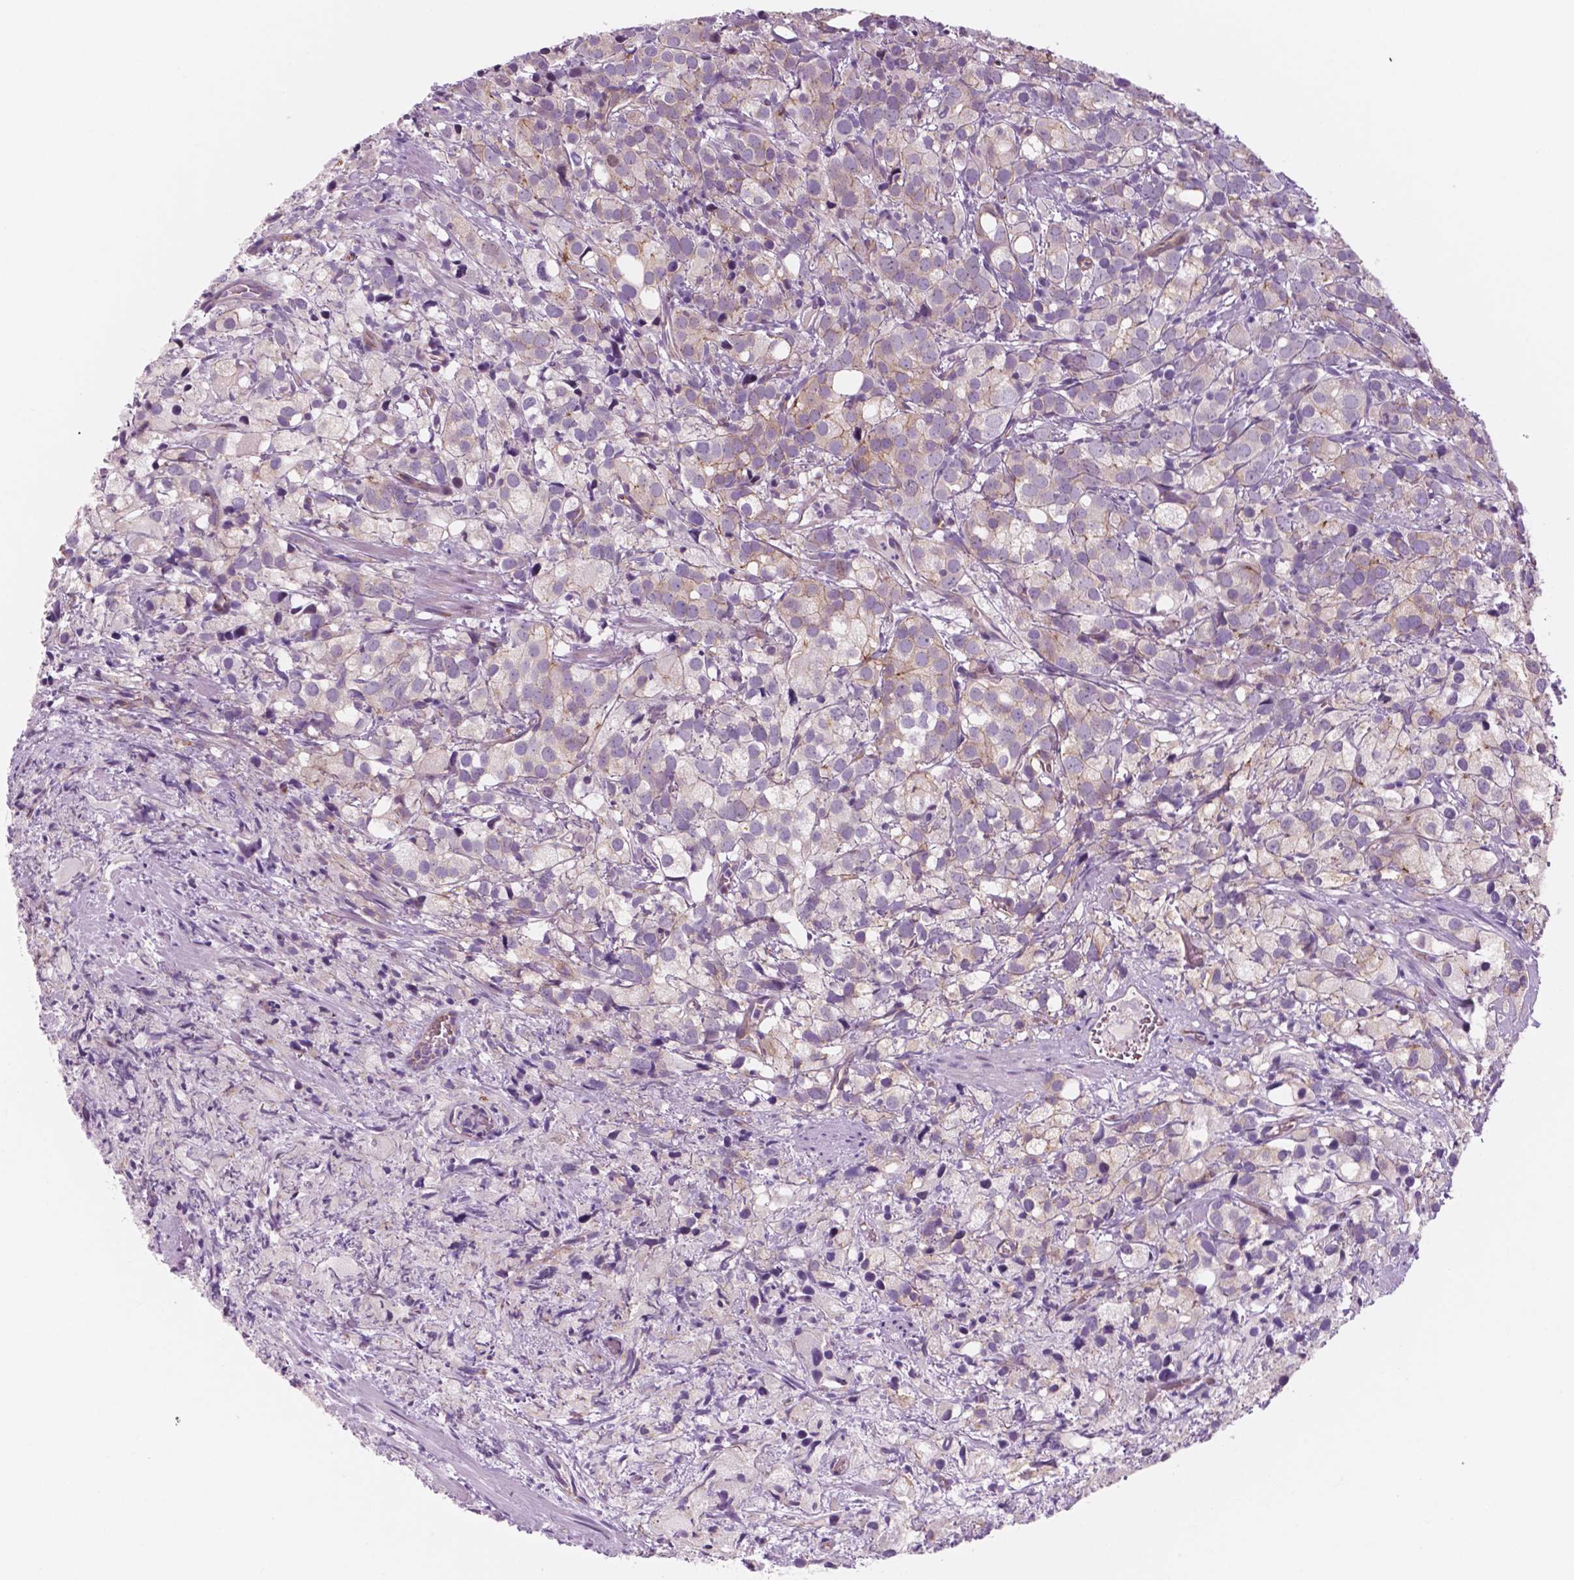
{"staining": {"intensity": "weak", "quantity": "<25%", "location": "cytoplasmic/membranous"}, "tissue": "prostate cancer", "cell_type": "Tumor cells", "image_type": "cancer", "snomed": [{"axis": "morphology", "description": "Adenocarcinoma, High grade"}, {"axis": "topography", "description": "Prostate"}], "caption": "DAB immunohistochemical staining of adenocarcinoma (high-grade) (prostate) displays no significant staining in tumor cells.", "gene": "RND3", "patient": {"sex": "male", "age": 86}}